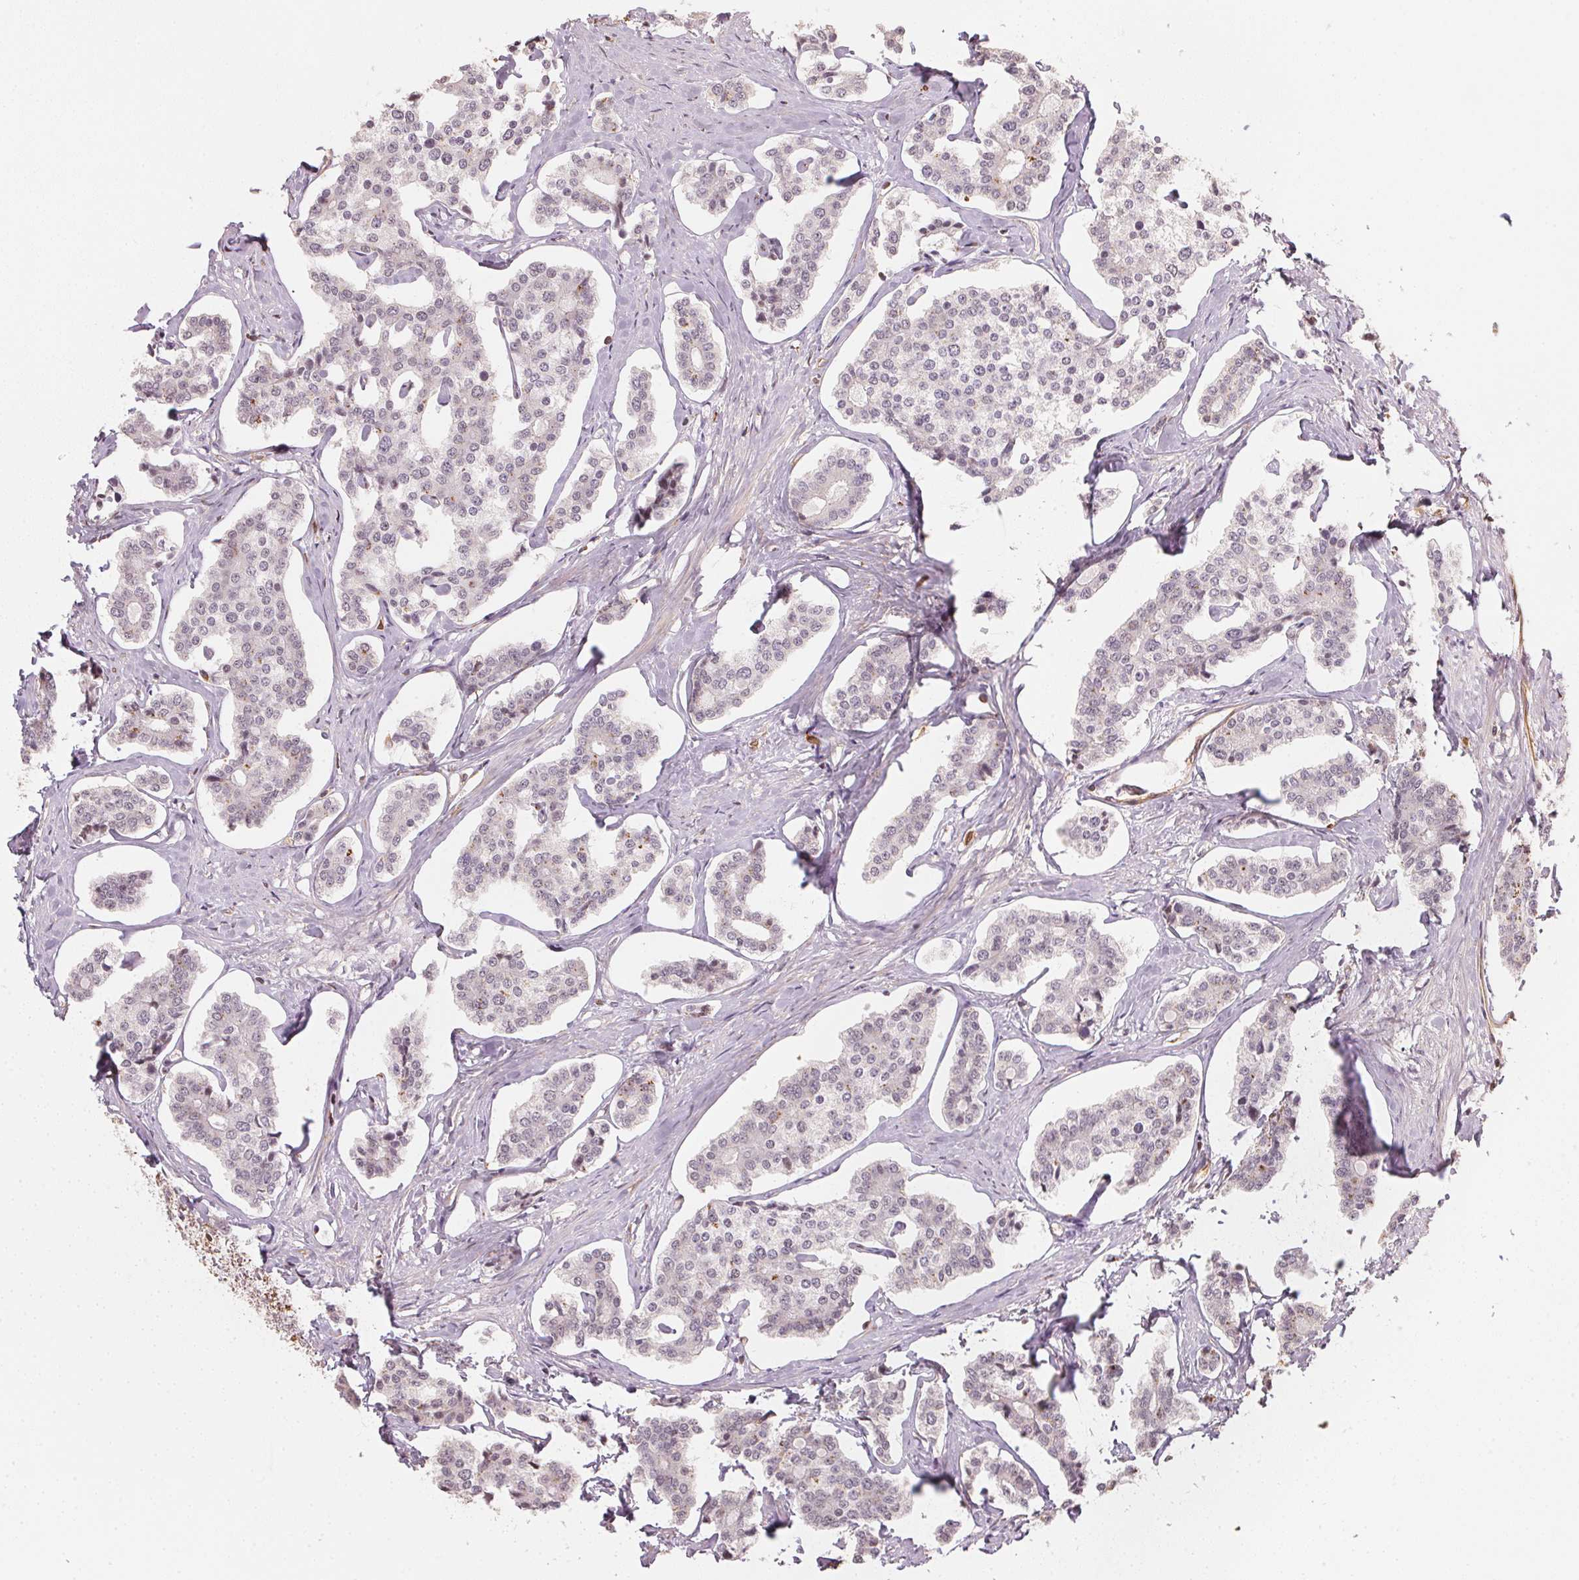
{"staining": {"intensity": "weak", "quantity": "<25%", "location": "nuclear"}, "tissue": "carcinoid", "cell_type": "Tumor cells", "image_type": "cancer", "snomed": [{"axis": "morphology", "description": "Carcinoid, malignant, NOS"}, {"axis": "topography", "description": "Small intestine"}], "caption": "An image of human malignant carcinoid is negative for staining in tumor cells.", "gene": "FOXR2", "patient": {"sex": "female", "age": 65}}